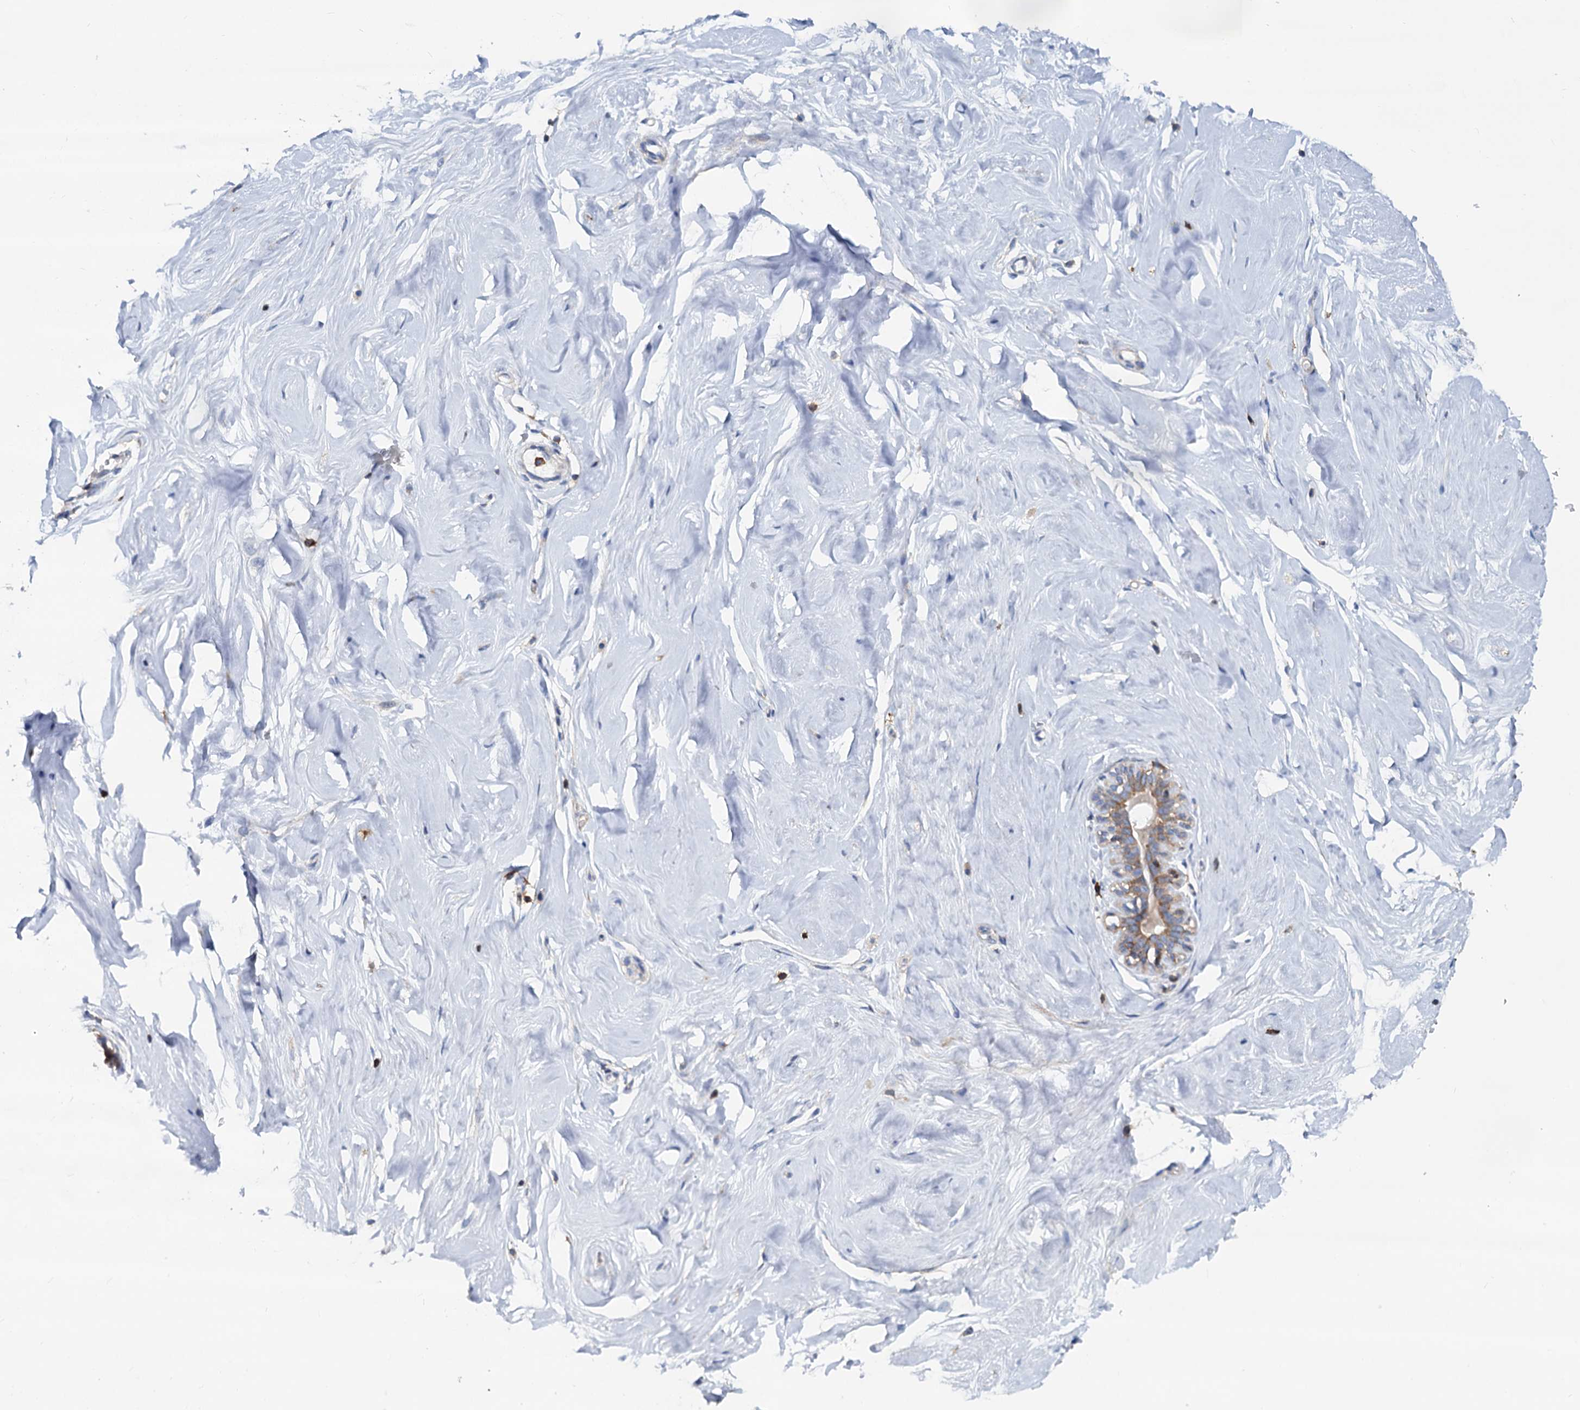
{"staining": {"intensity": "negative", "quantity": "none", "location": "none"}, "tissue": "breast", "cell_type": "Adipocytes", "image_type": "normal", "snomed": [{"axis": "morphology", "description": "Normal tissue, NOS"}, {"axis": "morphology", "description": "Adenoma, NOS"}, {"axis": "topography", "description": "Breast"}], "caption": "The histopathology image displays no significant positivity in adipocytes of breast. Nuclei are stained in blue.", "gene": "LRCH4", "patient": {"sex": "female", "age": 23}}